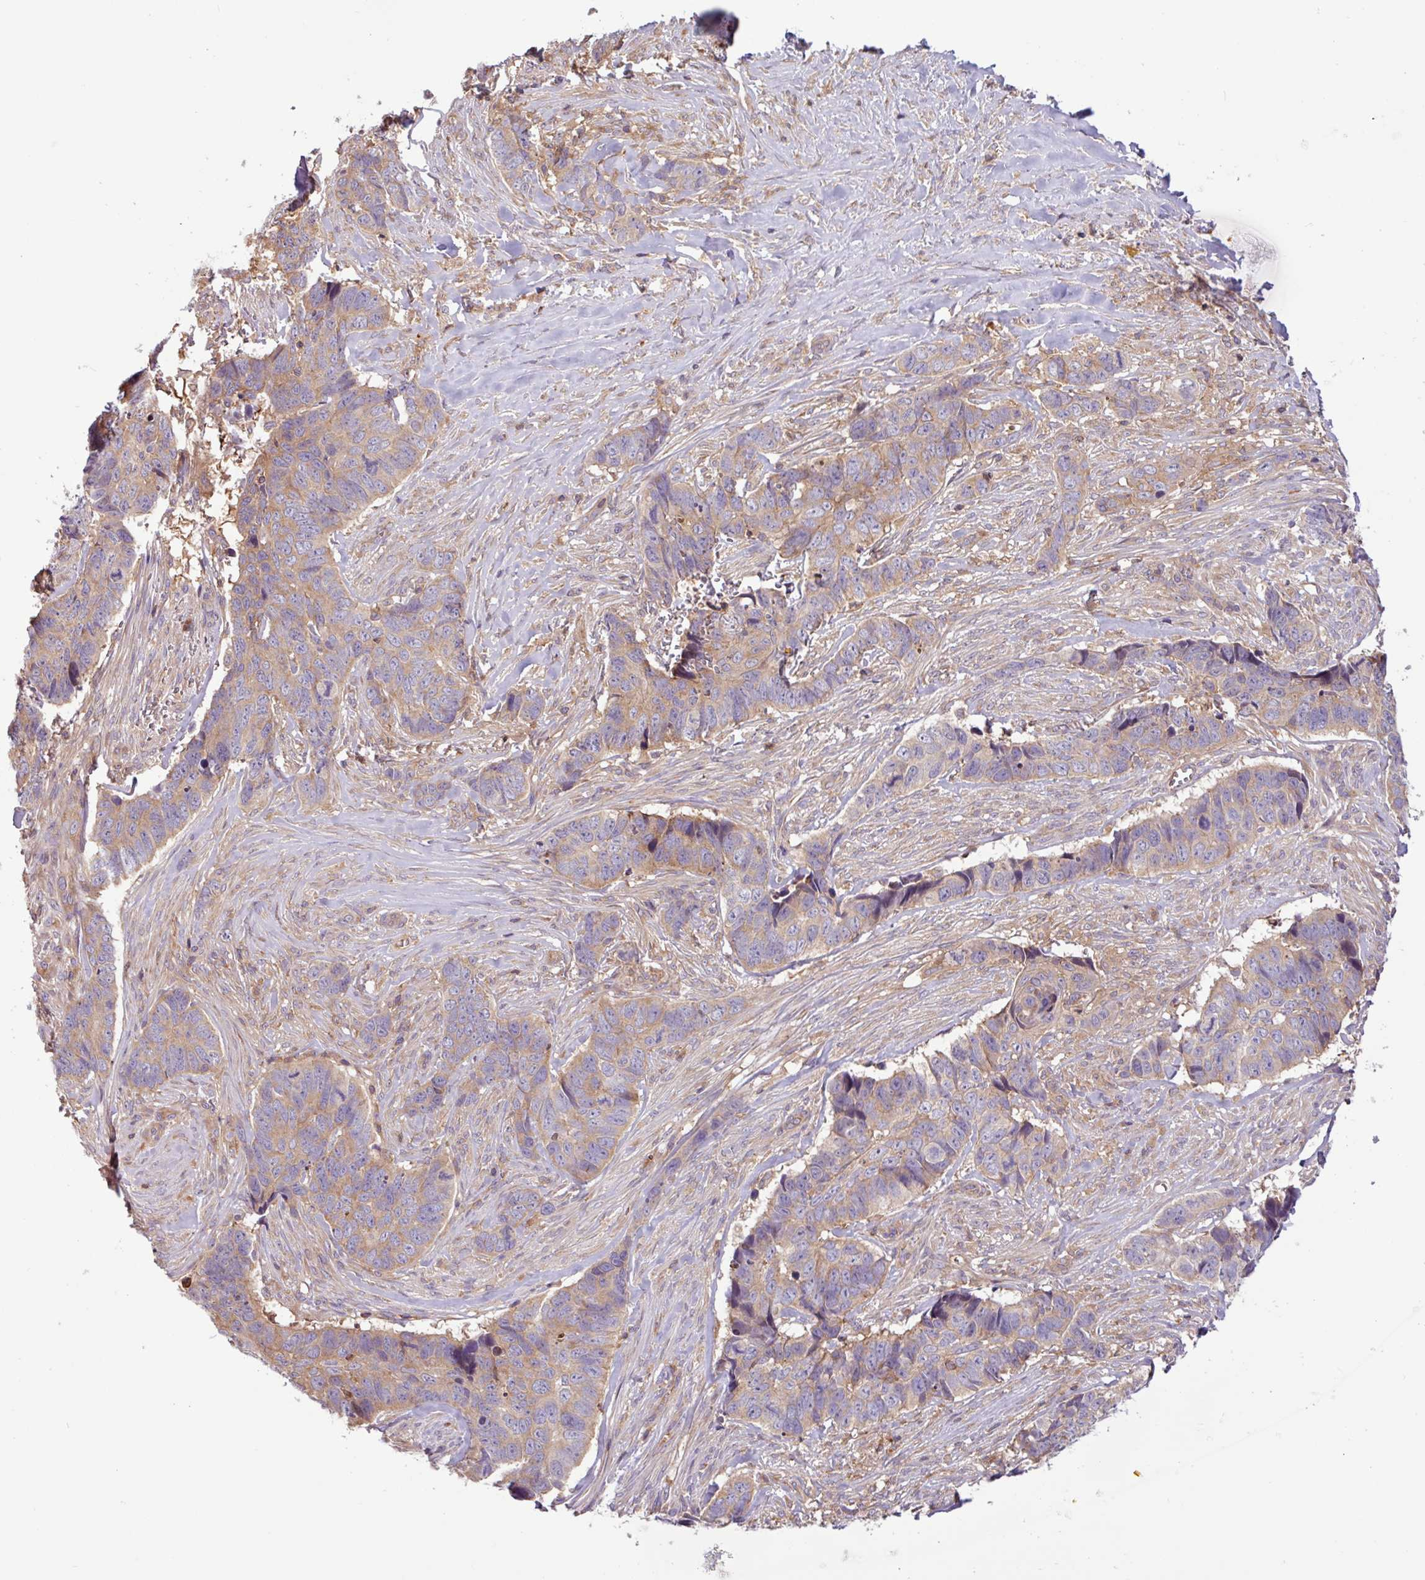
{"staining": {"intensity": "moderate", "quantity": "25%-75%", "location": "cytoplasmic/membranous"}, "tissue": "skin cancer", "cell_type": "Tumor cells", "image_type": "cancer", "snomed": [{"axis": "morphology", "description": "Basal cell carcinoma"}, {"axis": "topography", "description": "Skin"}], "caption": "Protein staining of skin cancer tissue displays moderate cytoplasmic/membranous staining in approximately 25%-75% of tumor cells.", "gene": "ACTR3", "patient": {"sex": "female", "age": 82}}